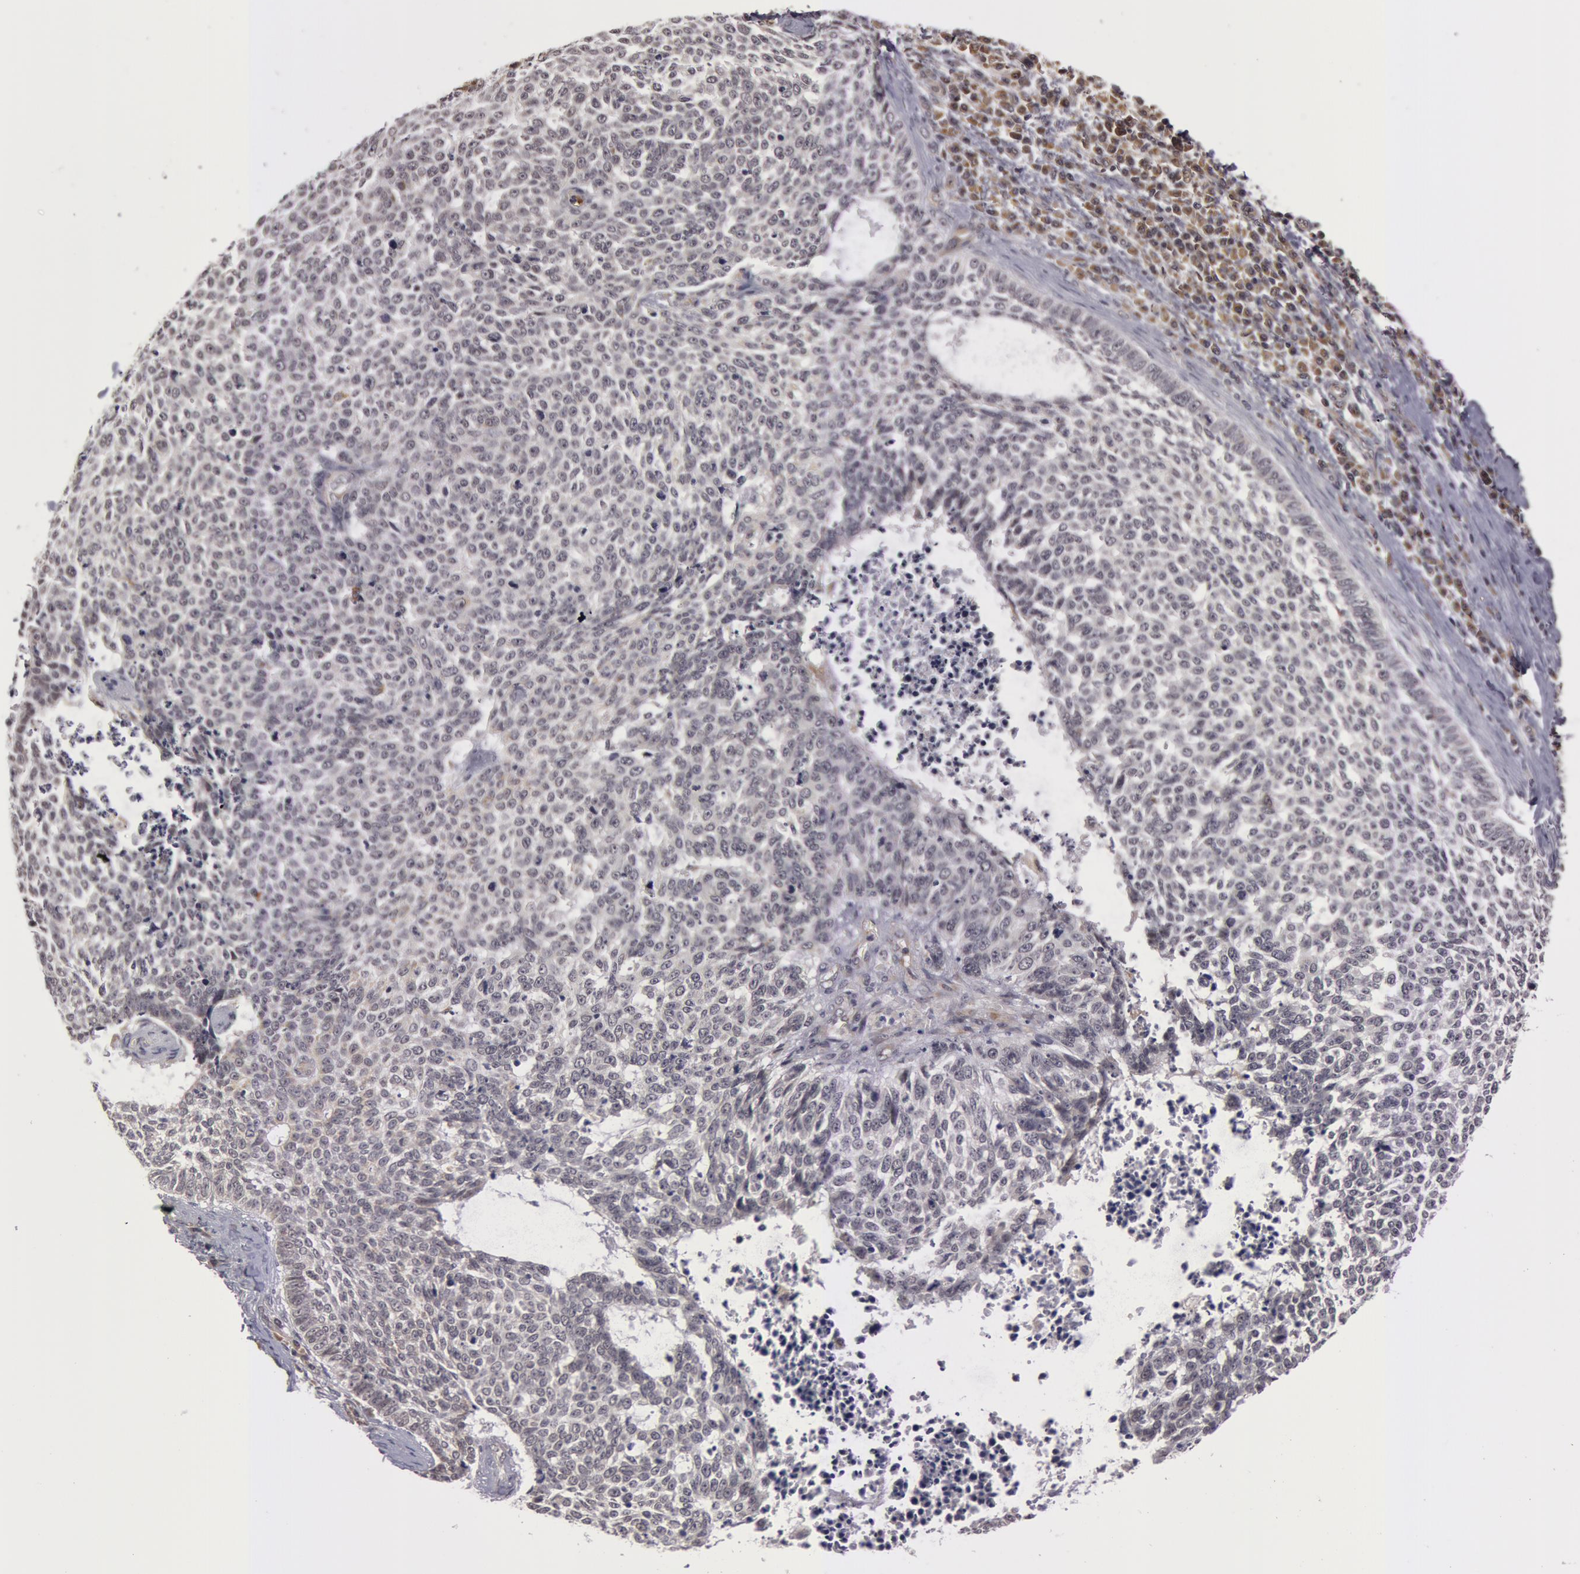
{"staining": {"intensity": "negative", "quantity": "none", "location": "none"}, "tissue": "skin cancer", "cell_type": "Tumor cells", "image_type": "cancer", "snomed": [{"axis": "morphology", "description": "Basal cell carcinoma"}, {"axis": "topography", "description": "Skin"}], "caption": "A high-resolution photomicrograph shows immunohistochemistry (IHC) staining of skin basal cell carcinoma, which displays no significant expression in tumor cells.", "gene": "SYTL4", "patient": {"sex": "female", "age": 89}}